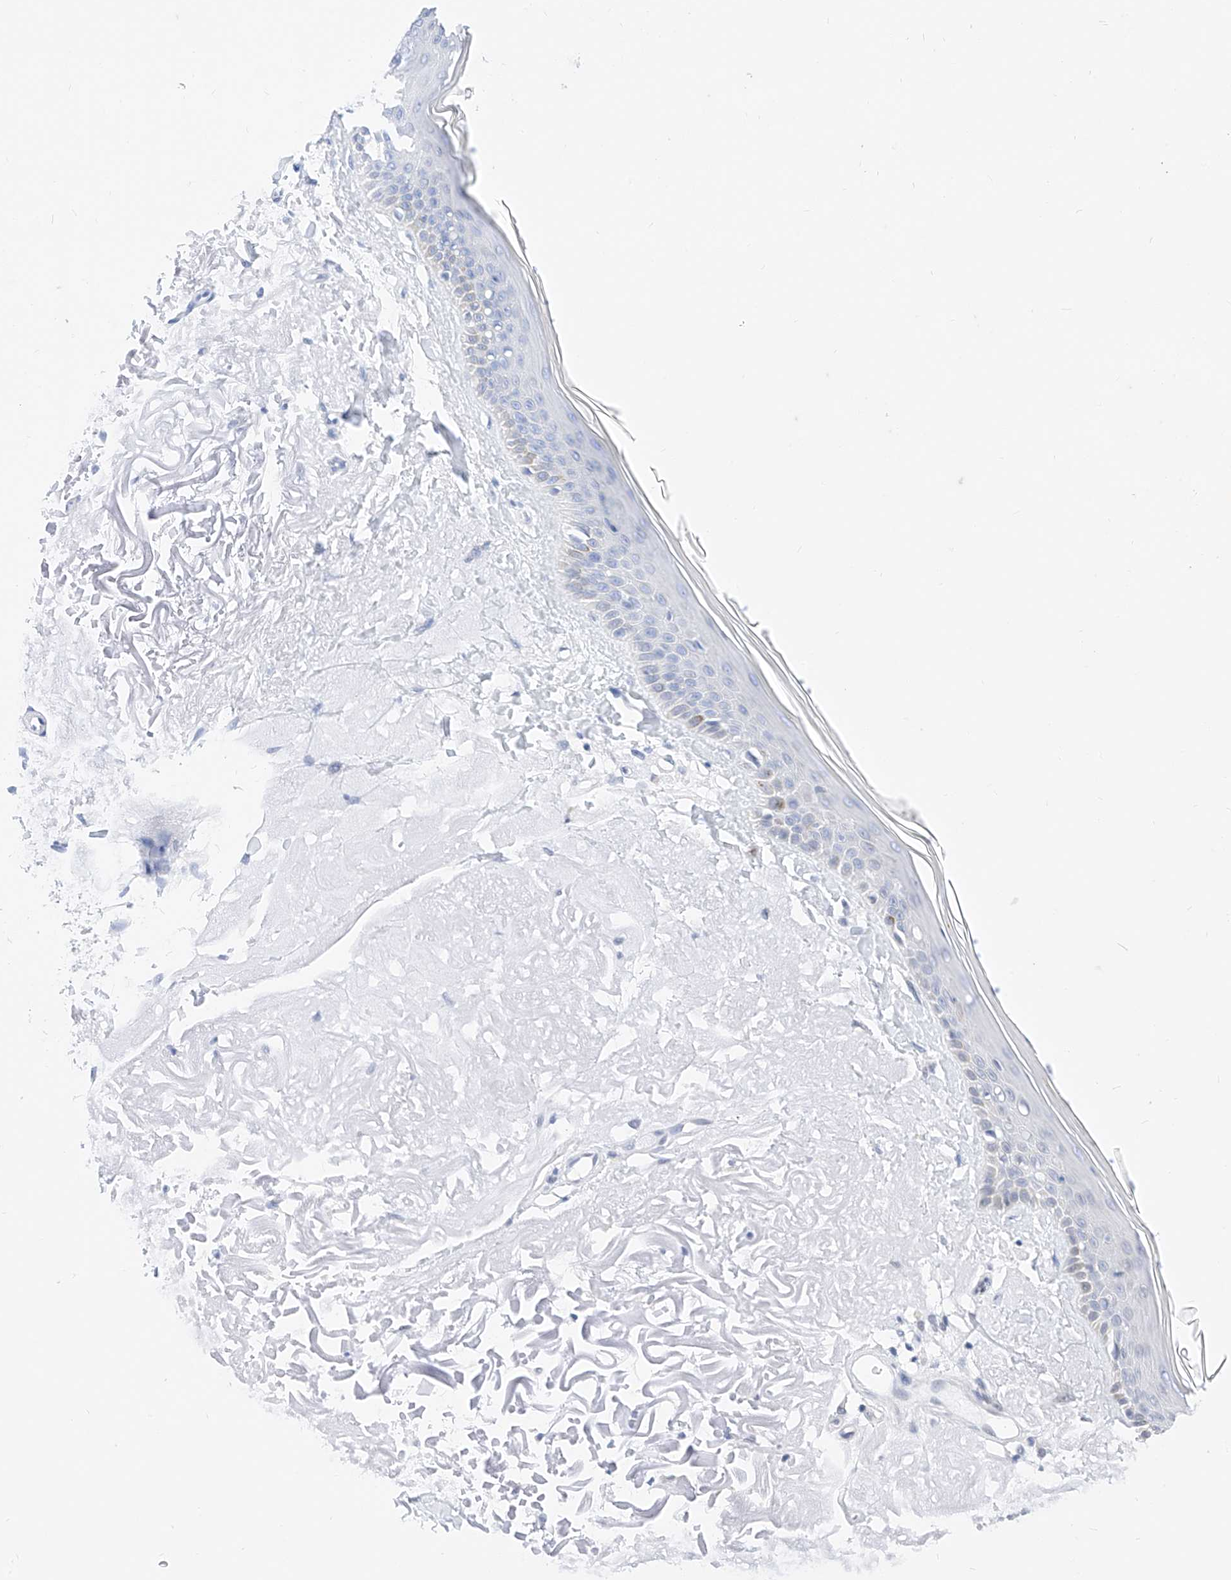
{"staining": {"intensity": "negative", "quantity": "none", "location": "none"}, "tissue": "skin", "cell_type": "Fibroblasts", "image_type": "normal", "snomed": [{"axis": "morphology", "description": "Normal tissue, NOS"}, {"axis": "topography", "description": "Skin"}, {"axis": "topography", "description": "Skeletal muscle"}], "caption": "An immunohistochemistry (IHC) histopathology image of normal skin is shown. There is no staining in fibroblasts of skin.", "gene": "KCNJ1", "patient": {"sex": "male", "age": 83}}